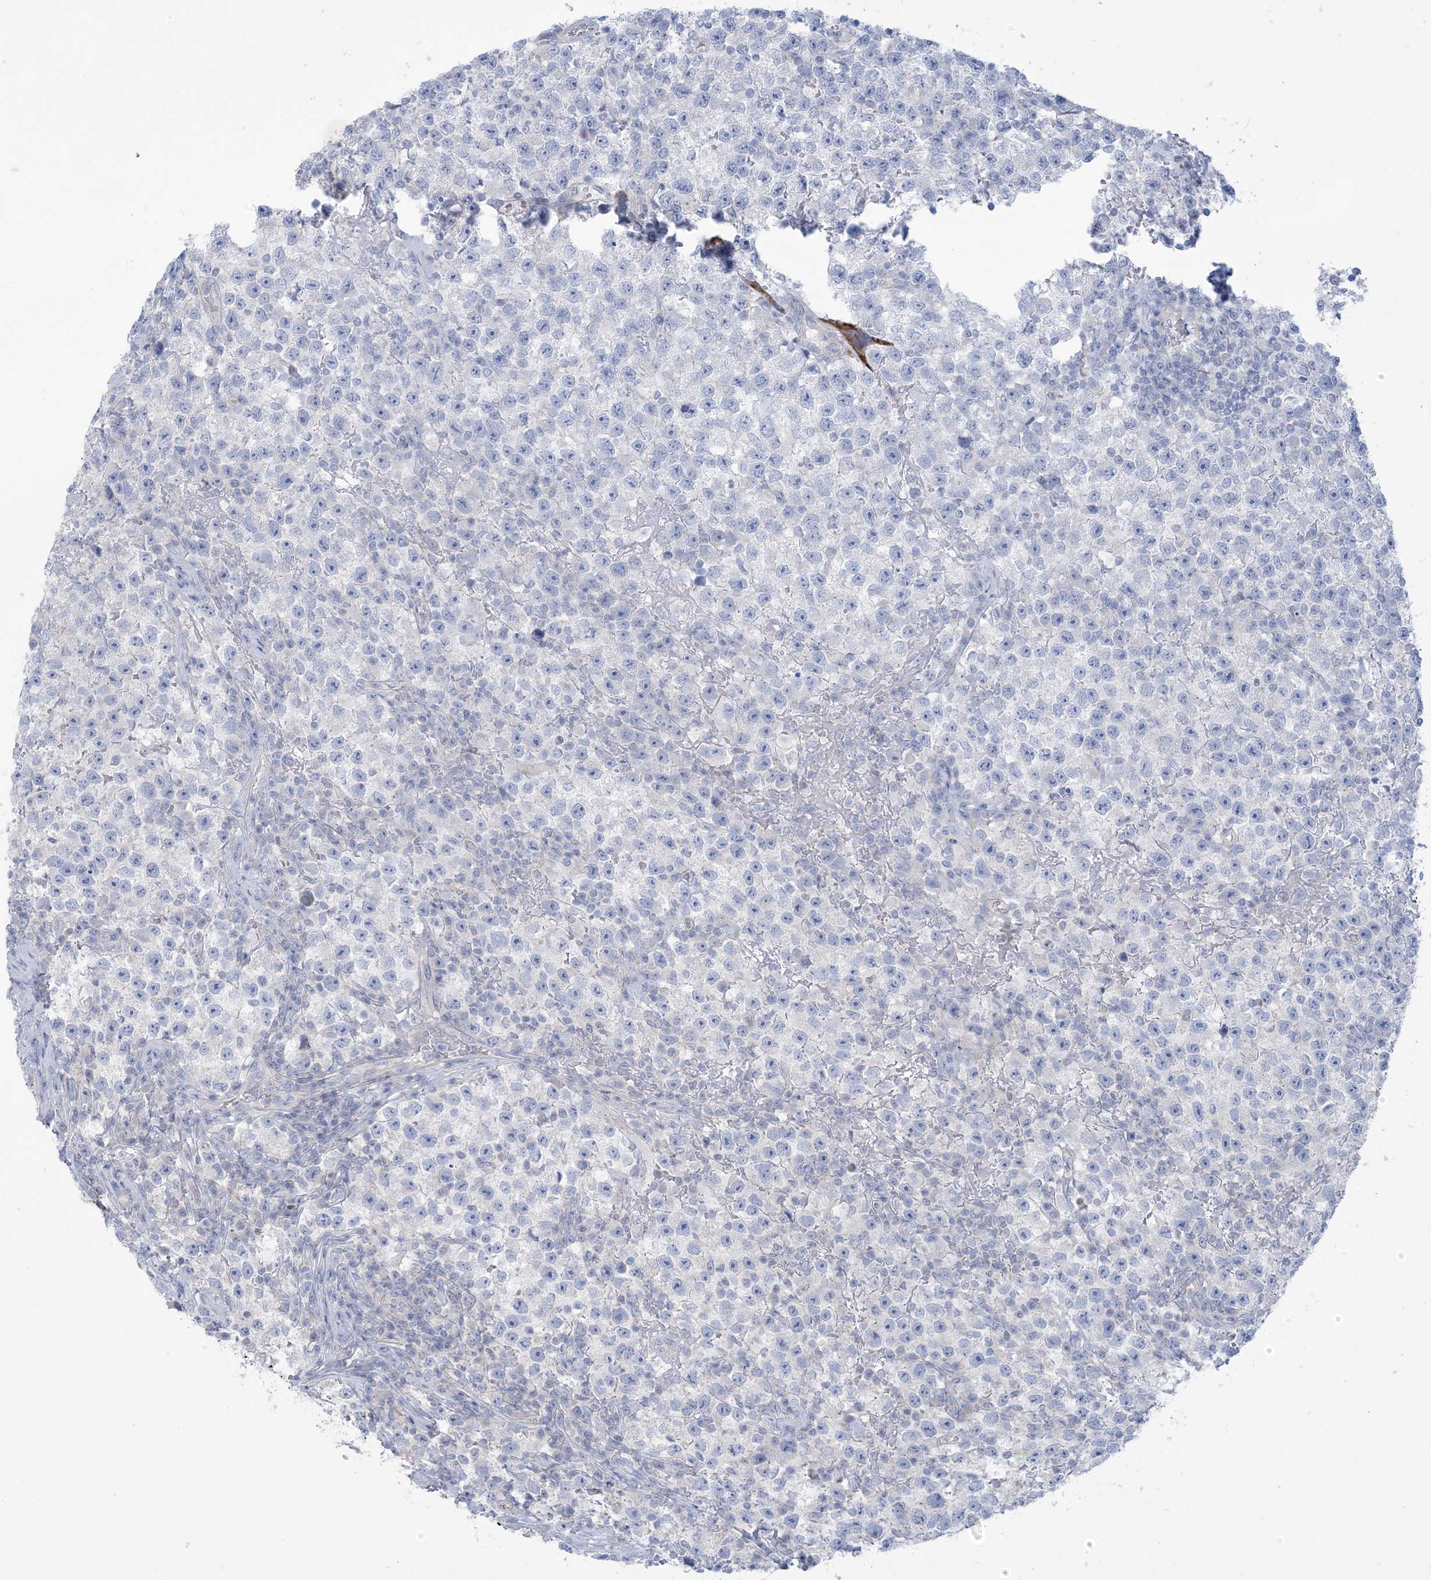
{"staining": {"intensity": "negative", "quantity": "none", "location": "none"}, "tissue": "testis cancer", "cell_type": "Tumor cells", "image_type": "cancer", "snomed": [{"axis": "morphology", "description": "Seminoma, NOS"}, {"axis": "topography", "description": "Testis"}], "caption": "Immunohistochemistry photomicrograph of neoplastic tissue: human testis cancer stained with DAB reveals no significant protein staining in tumor cells. (IHC, brightfield microscopy, high magnification).", "gene": "MTHFD2L", "patient": {"sex": "male", "age": 22}}